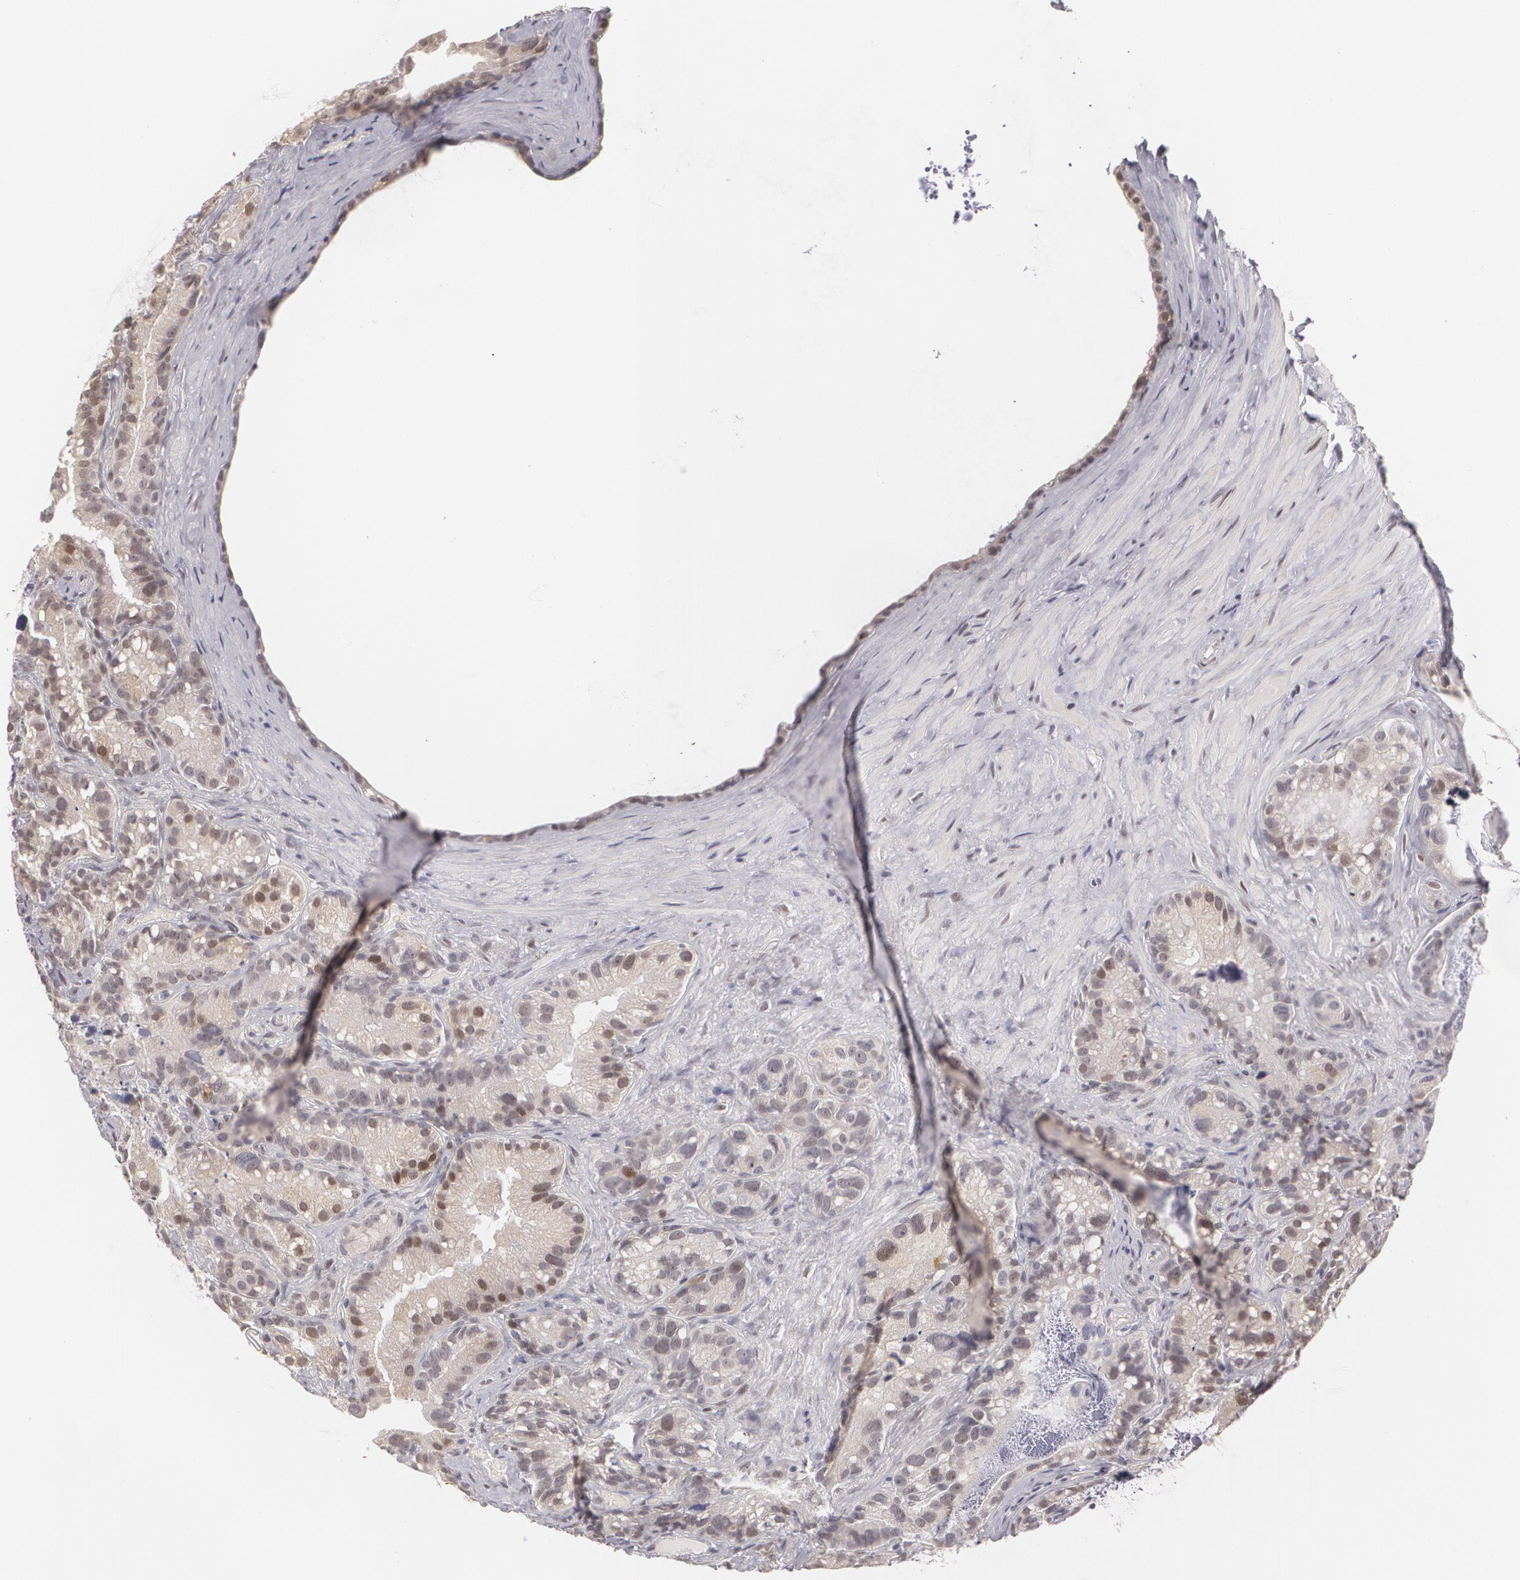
{"staining": {"intensity": "moderate", "quantity": "25%-75%", "location": "cytoplasmic/membranous,nuclear"}, "tissue": "seminal vesicle", "cell_type": "Glandular cells", "image_type": "normal", "snomed": [{"axis": "morphology", "description": "Normal tissue, NOS"}, {"axis": "topography", "description": "Seminal veicle"}], "caption": "An image of human seminal vesicle stained for a protein shows moderate cytoplasmic/membranous,nuclear brown staining in glandular cells.", "gene": "ZBTB16", "patient": {"sex": "male", "age": 63}}